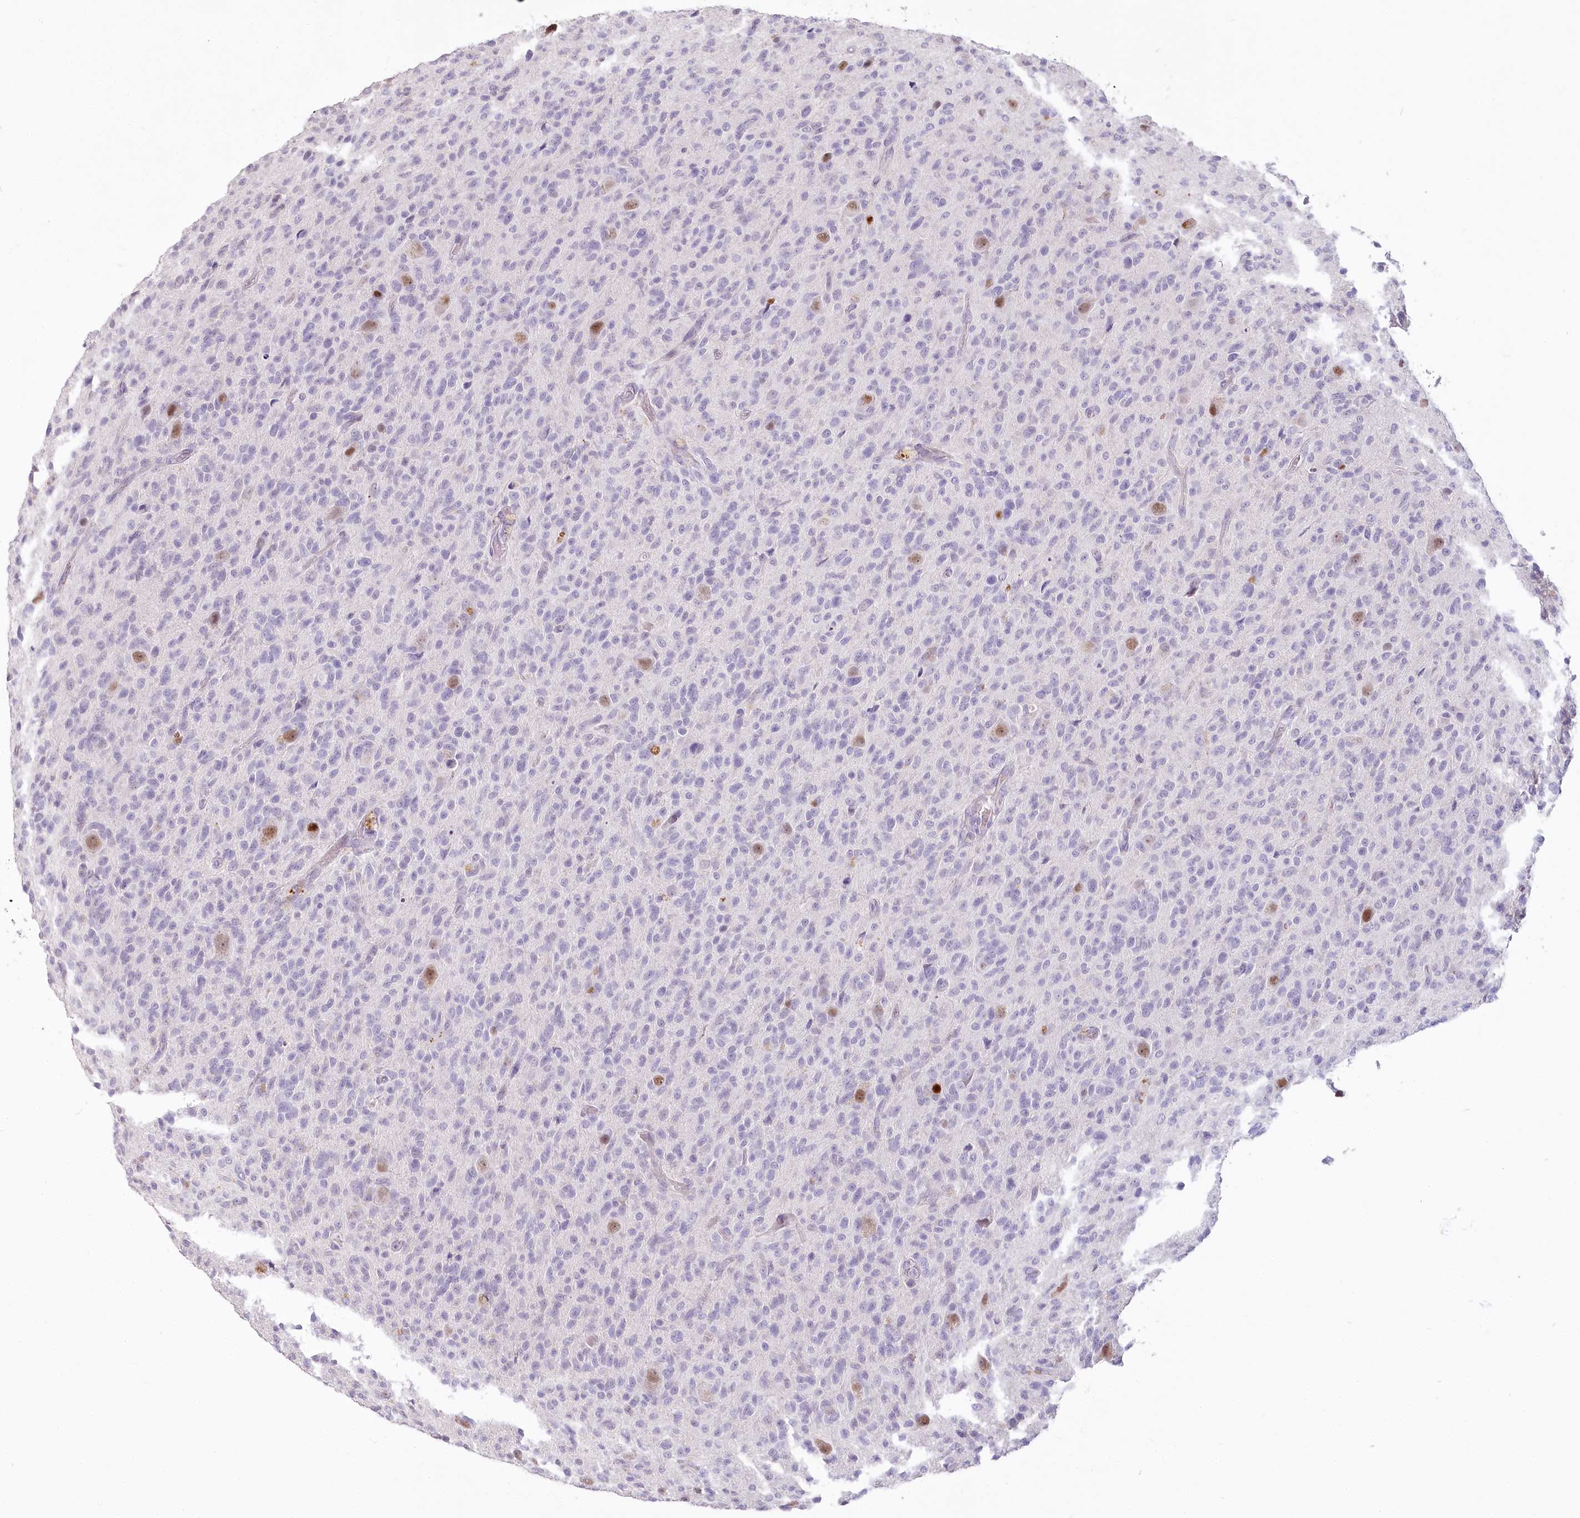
{"staining": {"intensity": "moderate", "quantity": "<25%", "location": "nuclear"}, "tissue": "glioma", "cell_type": "Tumor cells", "image_type": "cancer", "snomed": [{"axis": "morphology", "description": "Glioma, malignant, High grade"}, {"axis": "topography", "description": "Brain"}], "caption": "Immunohistochemical staining of malignant high-grade glioma shows low levels of moderate nuclear protein positivity in approximately <25% of tumor cells.", "gene": "USP11", "patient": {"sex": "female", "age": 57}}